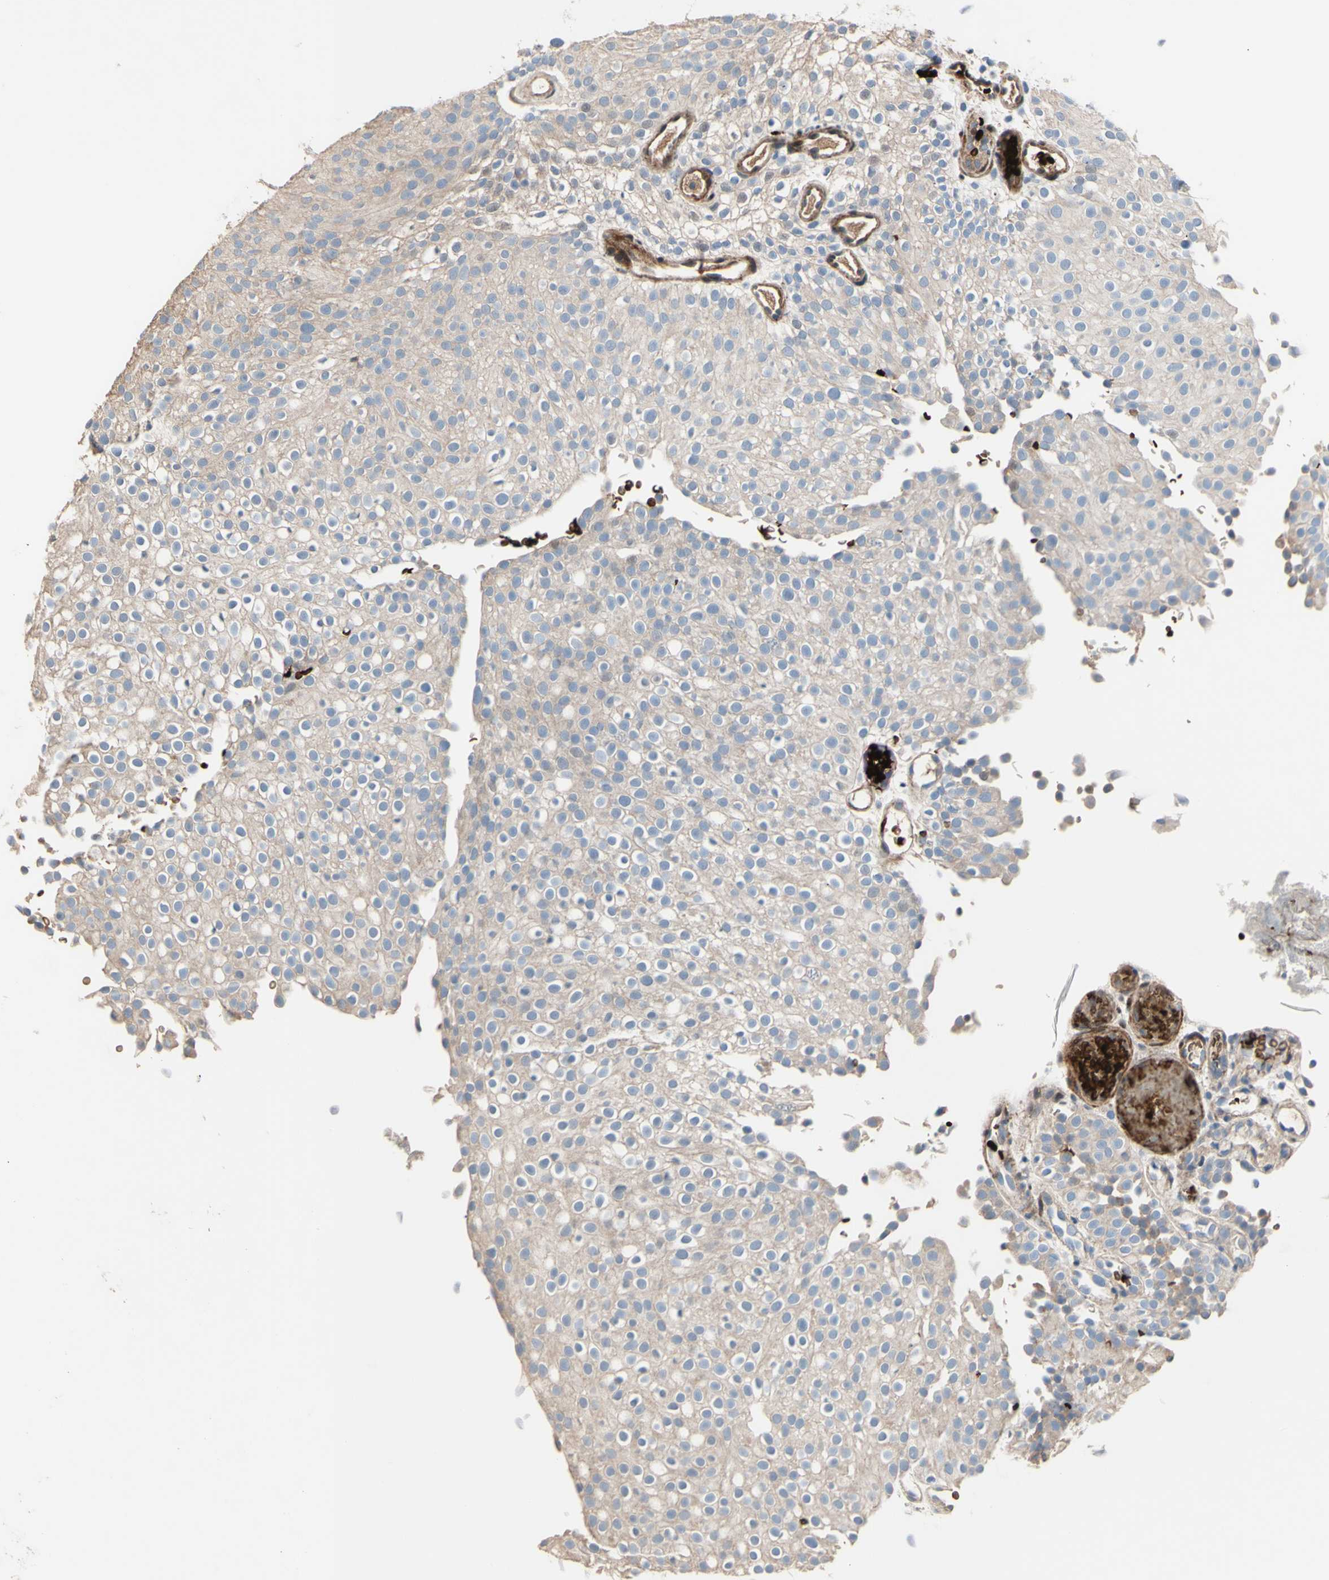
{"staining": {"intensity": "weak", "quantity": ">75%", "location": "cytoplasmic/membranous,nuclear"}, "tissue": "urothelial cancer", "cell_type": "Tumor cells", "image_type": "cancer", "snomed": [{"axis": "morphology", "description": "Urothelial carcinoma, Low grade"}, {"axis": "topography", "description": "Urinary bladder"}], "caption": "Tumor cells show low levels of weak cytoplasmic/membranous and nuclear staining in about >75% of cells in human low-grade urothelial carcinoma. (DAB IHC, brown staining for protein, blue staining for nuclei).", "gene": "CDON", "patient": {"sex": "male", "age": 78}}